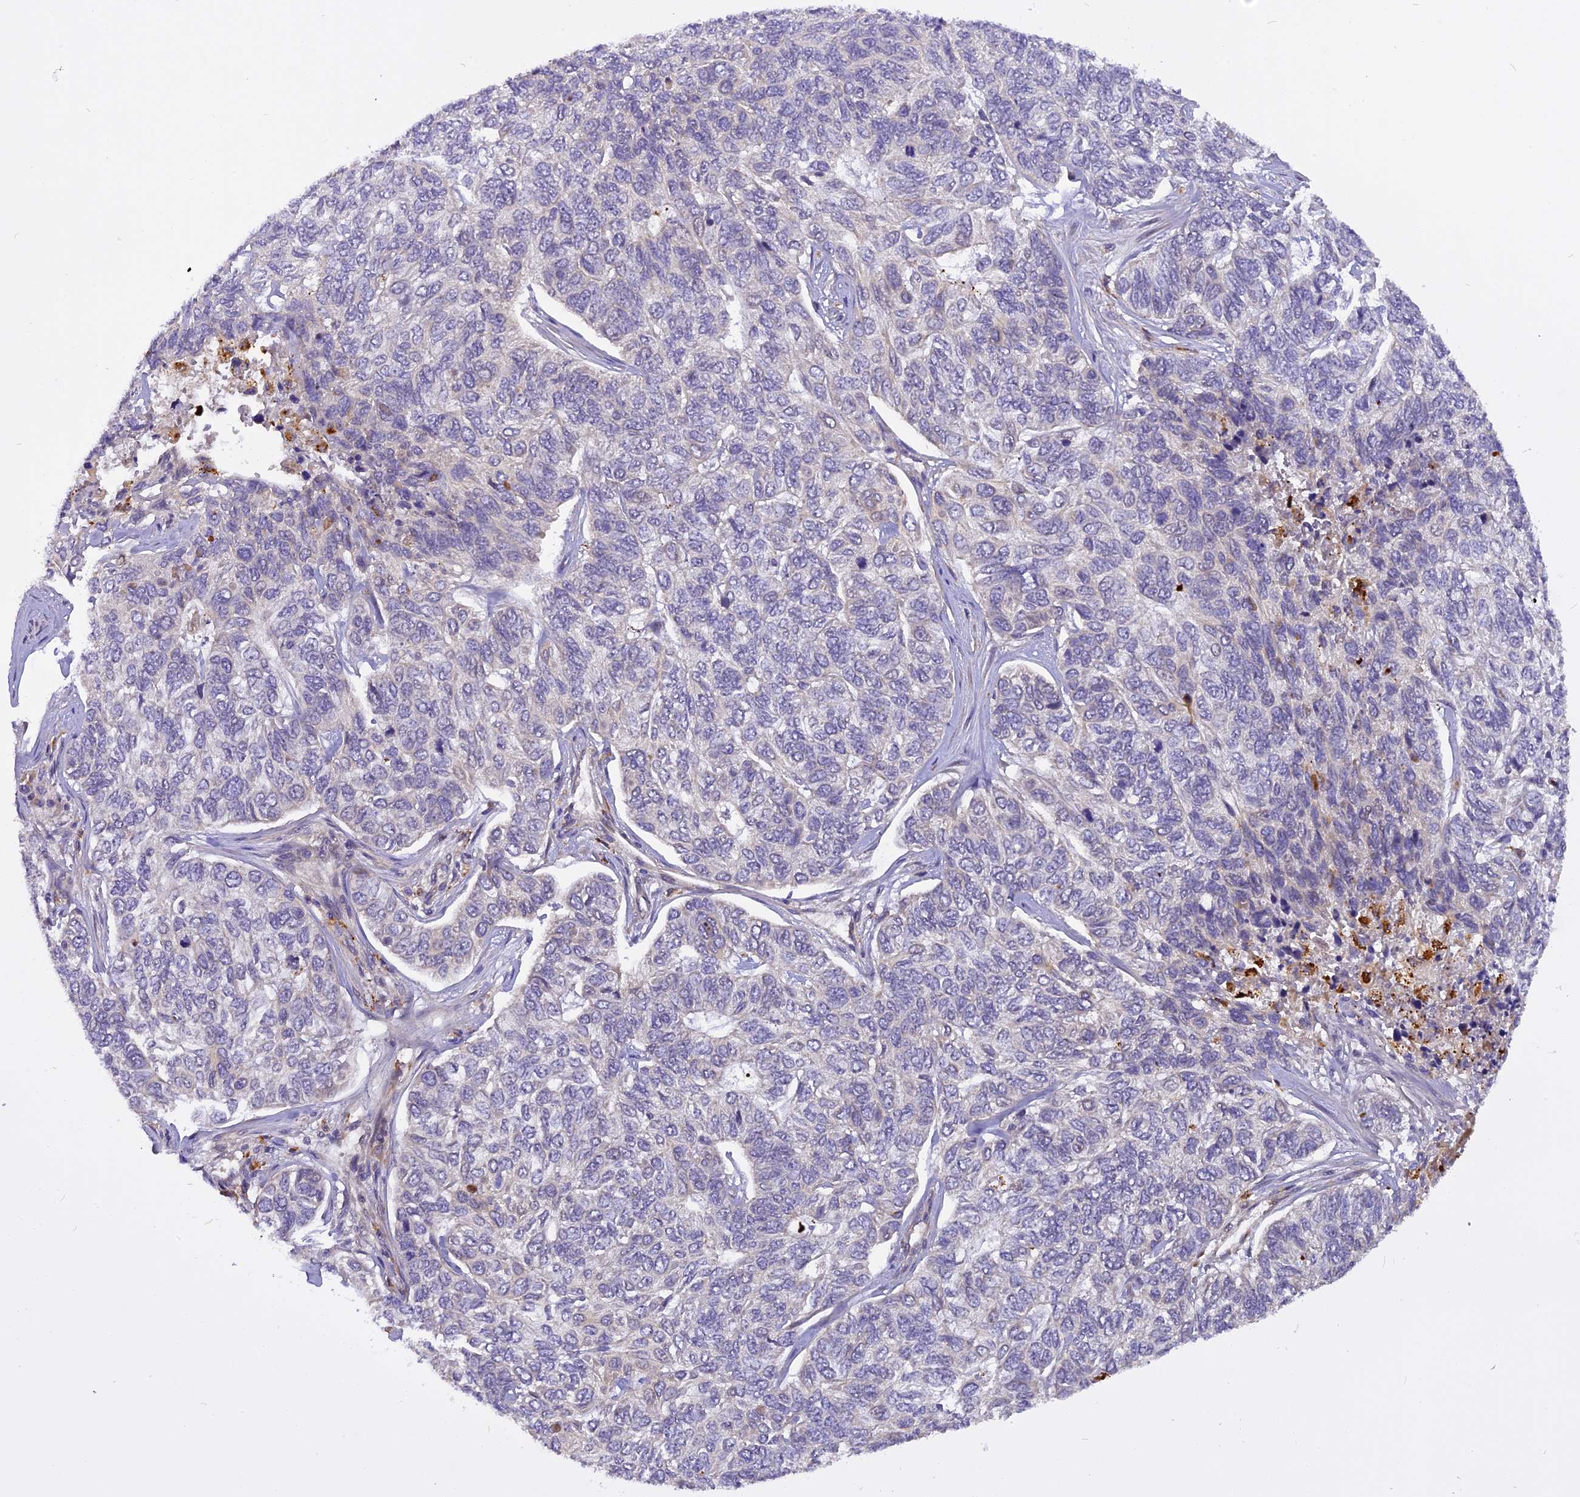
{"staining": {"intensity": "negative", "quantity": "none", "location": "none"}, "tissue": "skin cancer", "cell_type": "Tumor cells", "image_type": "cancer", "snomed": [{"axis": "morphology", "description": "Basal cell carcinoma"}, {"axis": "topography", "description": "Skin"}], "caption": "High magnification brightfield microscopy of skin basal cell carcinoma stained with DAB (brown) and counterstained with hematoxylin (blue): tumor cells show no significant staining. (DAB (3,3'-diaminobenzidine) IHC with hematoxylin counter stain).", "gene": "FNIP2", "patient": {"sex": "female", "age": 65}}